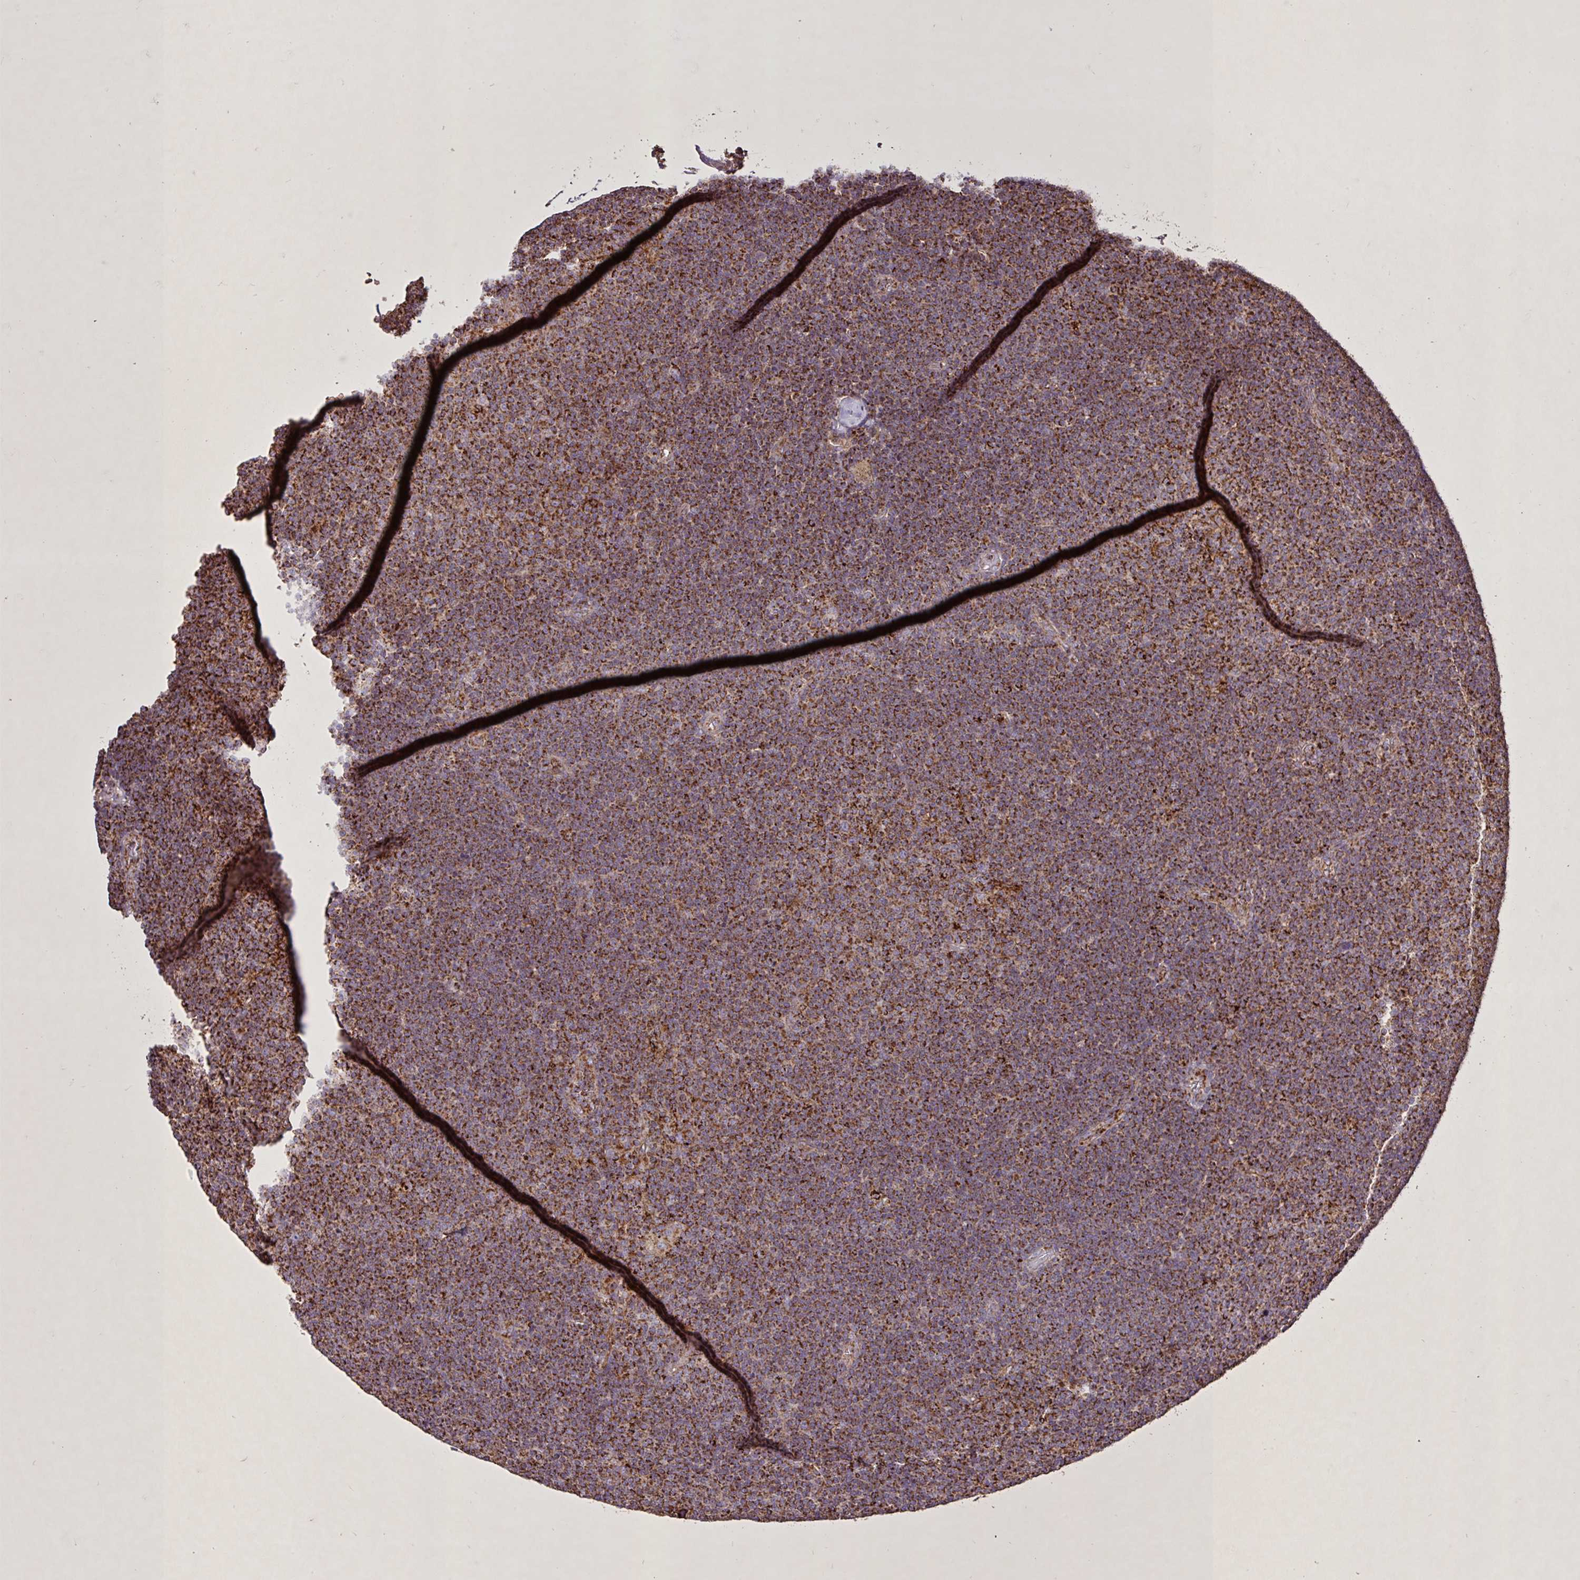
{"staining": {"intensity": "strong", "quantity": ">75%", "location": "cytoplasmic/membranous"}, "tissue": "lymphoma", "cell_type": "Tumor cells", "image_type": "cancer", "snomed": [{"axis": "morphology", "description": "Malignant lymphoma, non-Hodgkin's type, Low grade"}, {"axis": "topography", "description": "Lymph node"}], "caption": "Immunohistochemistry (IHC) histopathology image of neoplastic tissue: lymphoma stained using immunohistochemistry (IHC) displays high levels of strong protein expression localized specifically in the cytoplasmic/membranous of tumor cells, appearing as a cytoplasmic/membranous brown color.", "gene": "AGK", "patient": {"sex": "male", "age": 48}}